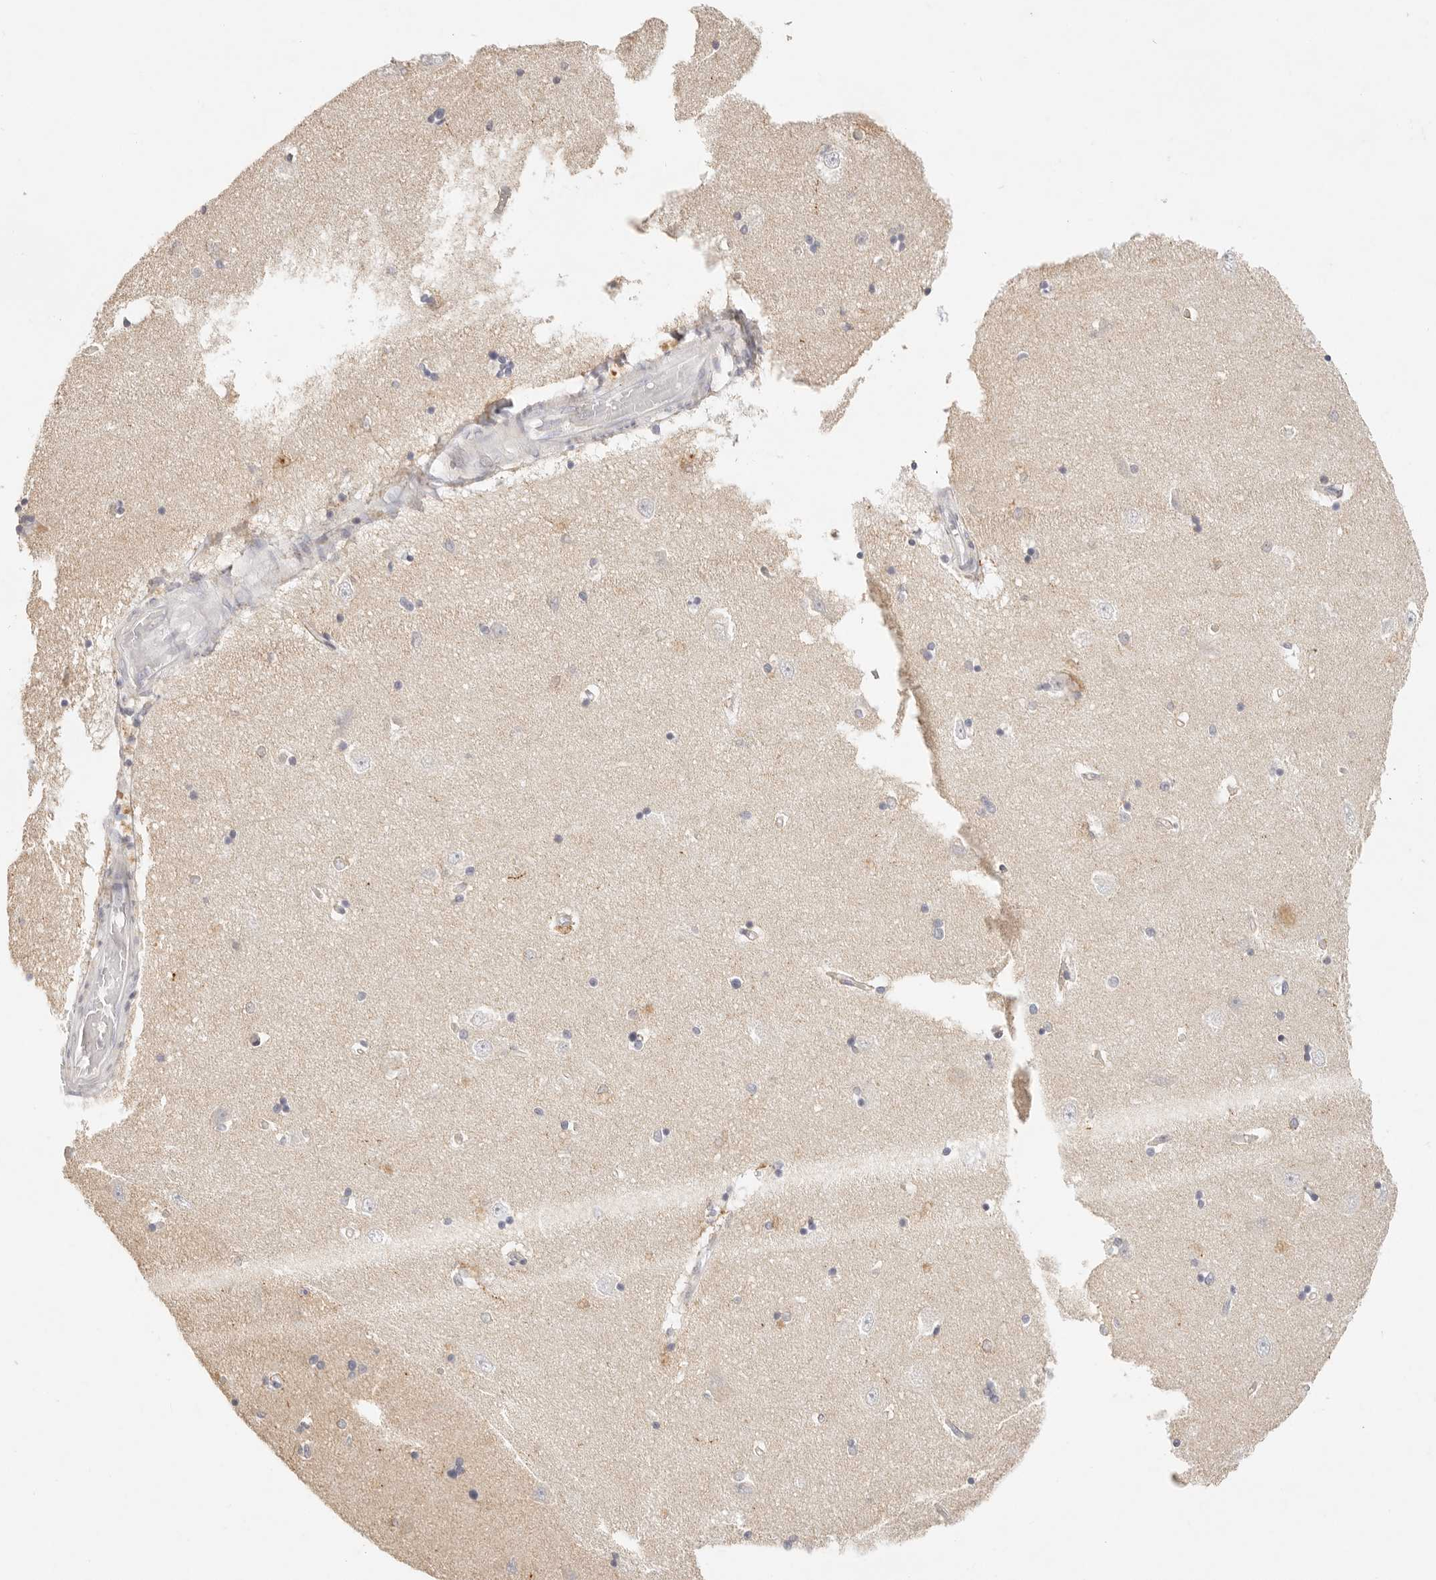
{"staining": {"intensity": "negative", "quantity": "none", "location": "none"}, "tissue": "hippocampus", "cell_type": "Glial cells", "image_type": "normal", "snomed": [{"axis": "morphology", "description": "Normal tissue, NOS"}, {"axis": "topography", "description": "Hippocampus"}], "caption": "Normal hippocampus was stained to show a protein in brown. There is no significant positivity in glial cells. (Brightfield microscopy of DAB immunohistochemistry (IHC) at high magnification).", "gene": "GPR156", "patient": {"sex": "male", "age": 45}}